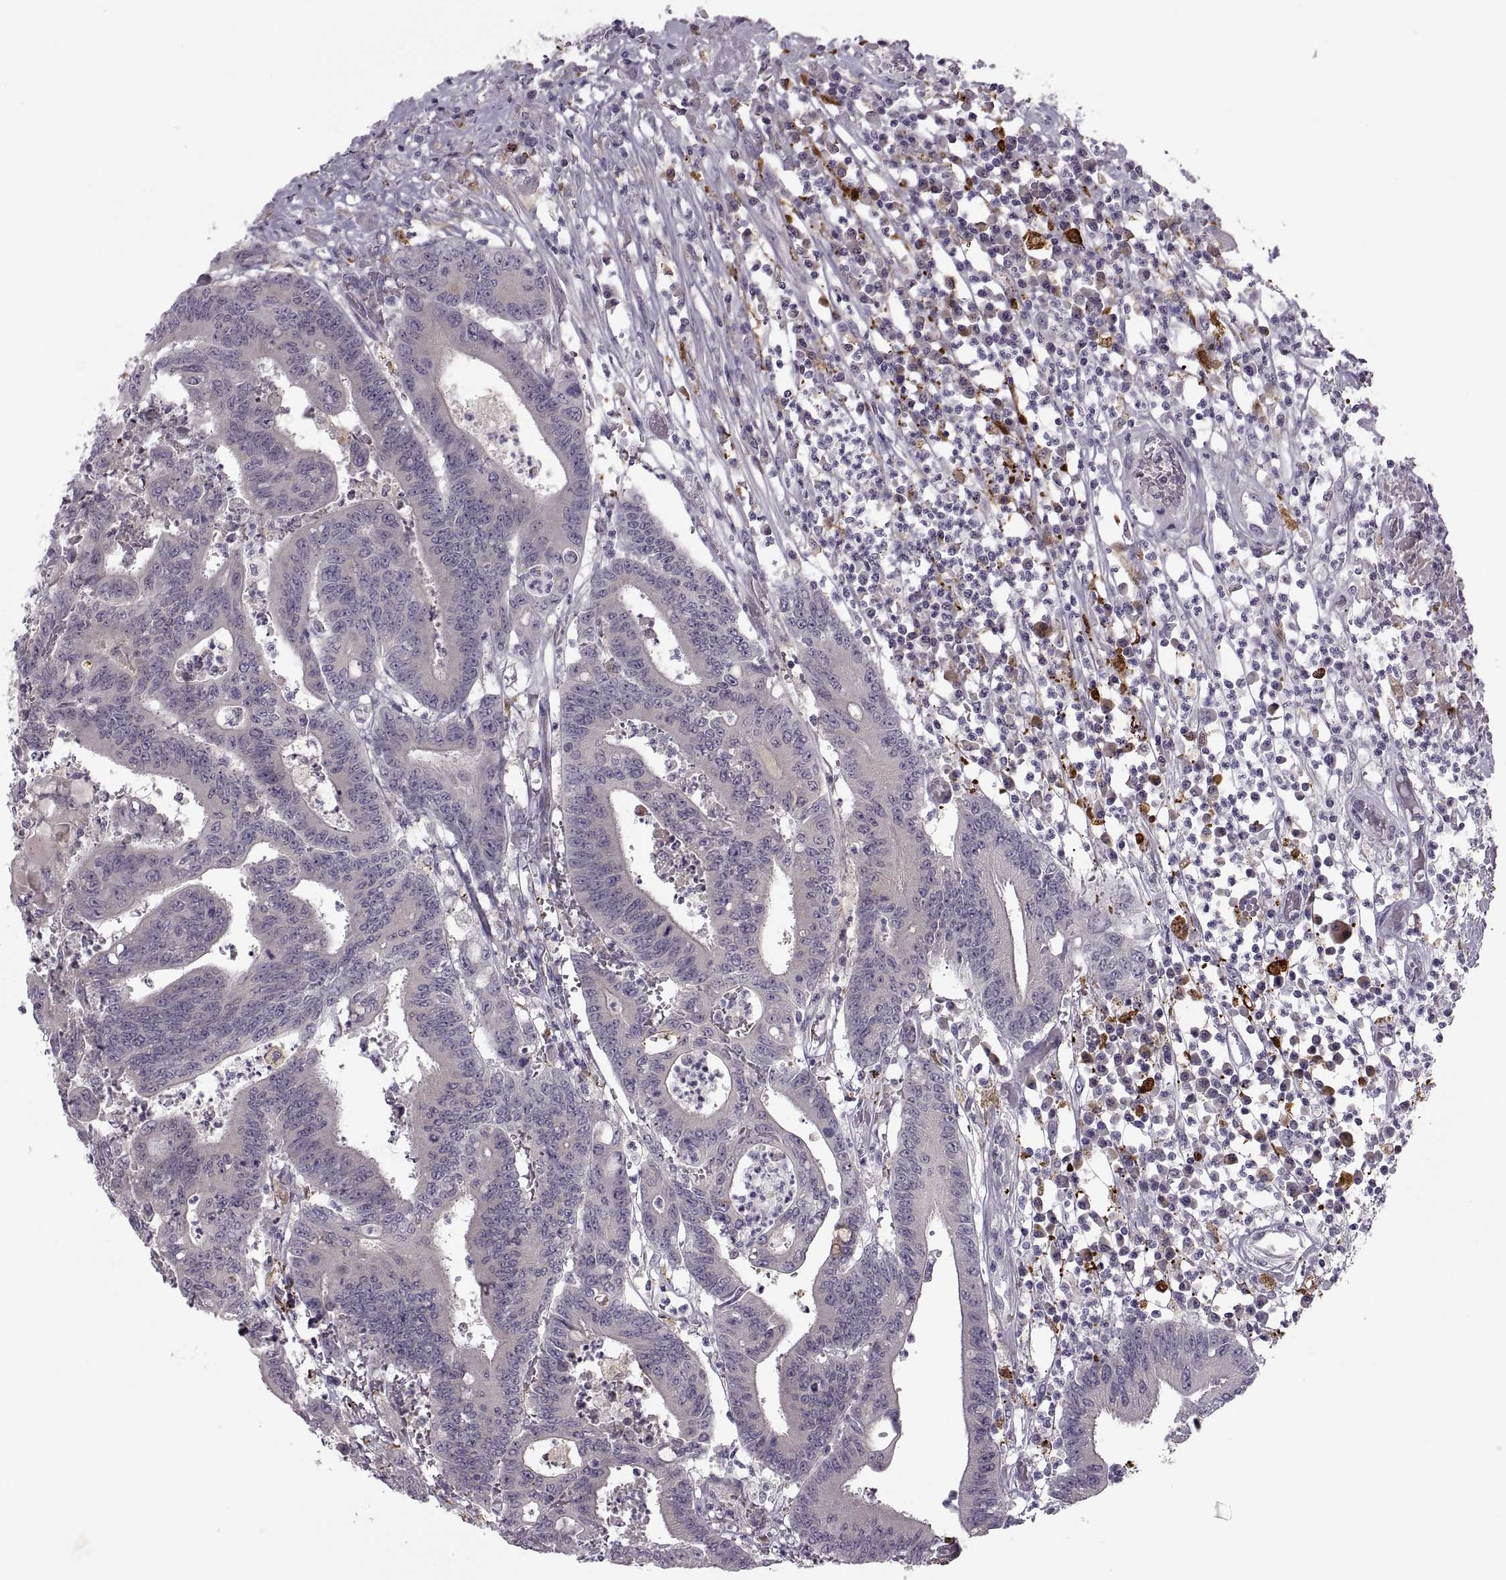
{"staining": {"intensity": "negative", "quantity": "none", "location": "none"}, "tissue": "colorectal cancer", "cell_type": "Tumor cells", "image_type": "cancer", "snomed": [{"axis": "morphology", "description": "Adenocarcinoma, NOS"}, {"axis": "topography", "description": "Rectum"}], "caption": "There is no significant expression in tumor cells of colorectal cancer. (Immunohistochemistry, brightfield microscopy, high magnification).", "gene": "H2AP", "patient": {"sex": "male", "age": 54}}